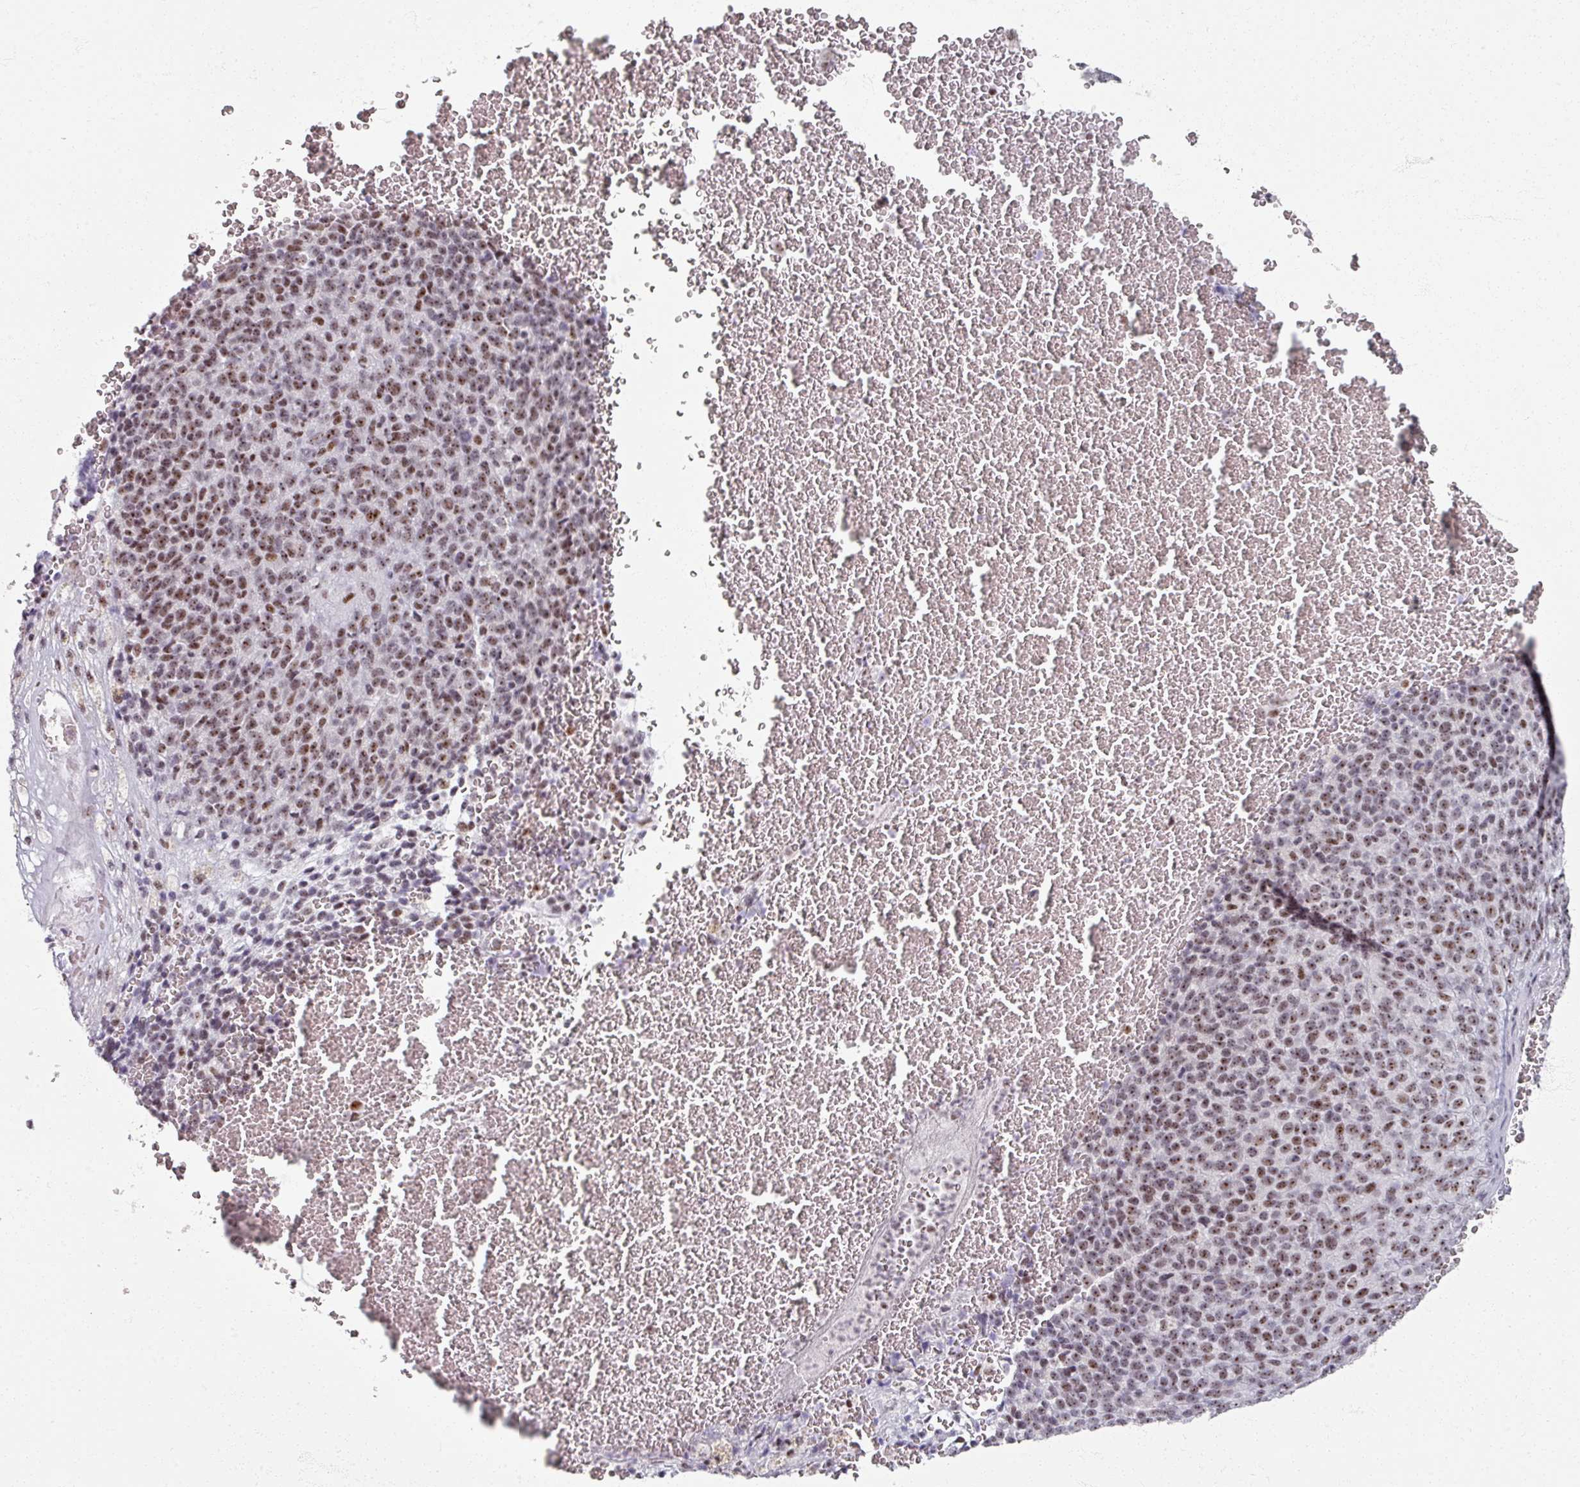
{"staining": {"intensity": "moderate", "quantity": ">75%", "location": "nuclear"}, "tissue": "melanoma", "cell_type": "Tumor cells", "image_type": "cancer", "snomed": [{"axis": "morphology", "description": "Malignant melanoma, Metastatic site"}, {"axis": "topography", "description": "Brain"}], "caption": "Immunohistochemistry histopathology image of human malignant melanoma (metastatic site) stained for a protein (brown), which displays medium levels of moderate nuclear staining in approximately >75% of tumor cells.", "gene": "ADAR", "patient": {"sex": "female", "age": 56}}